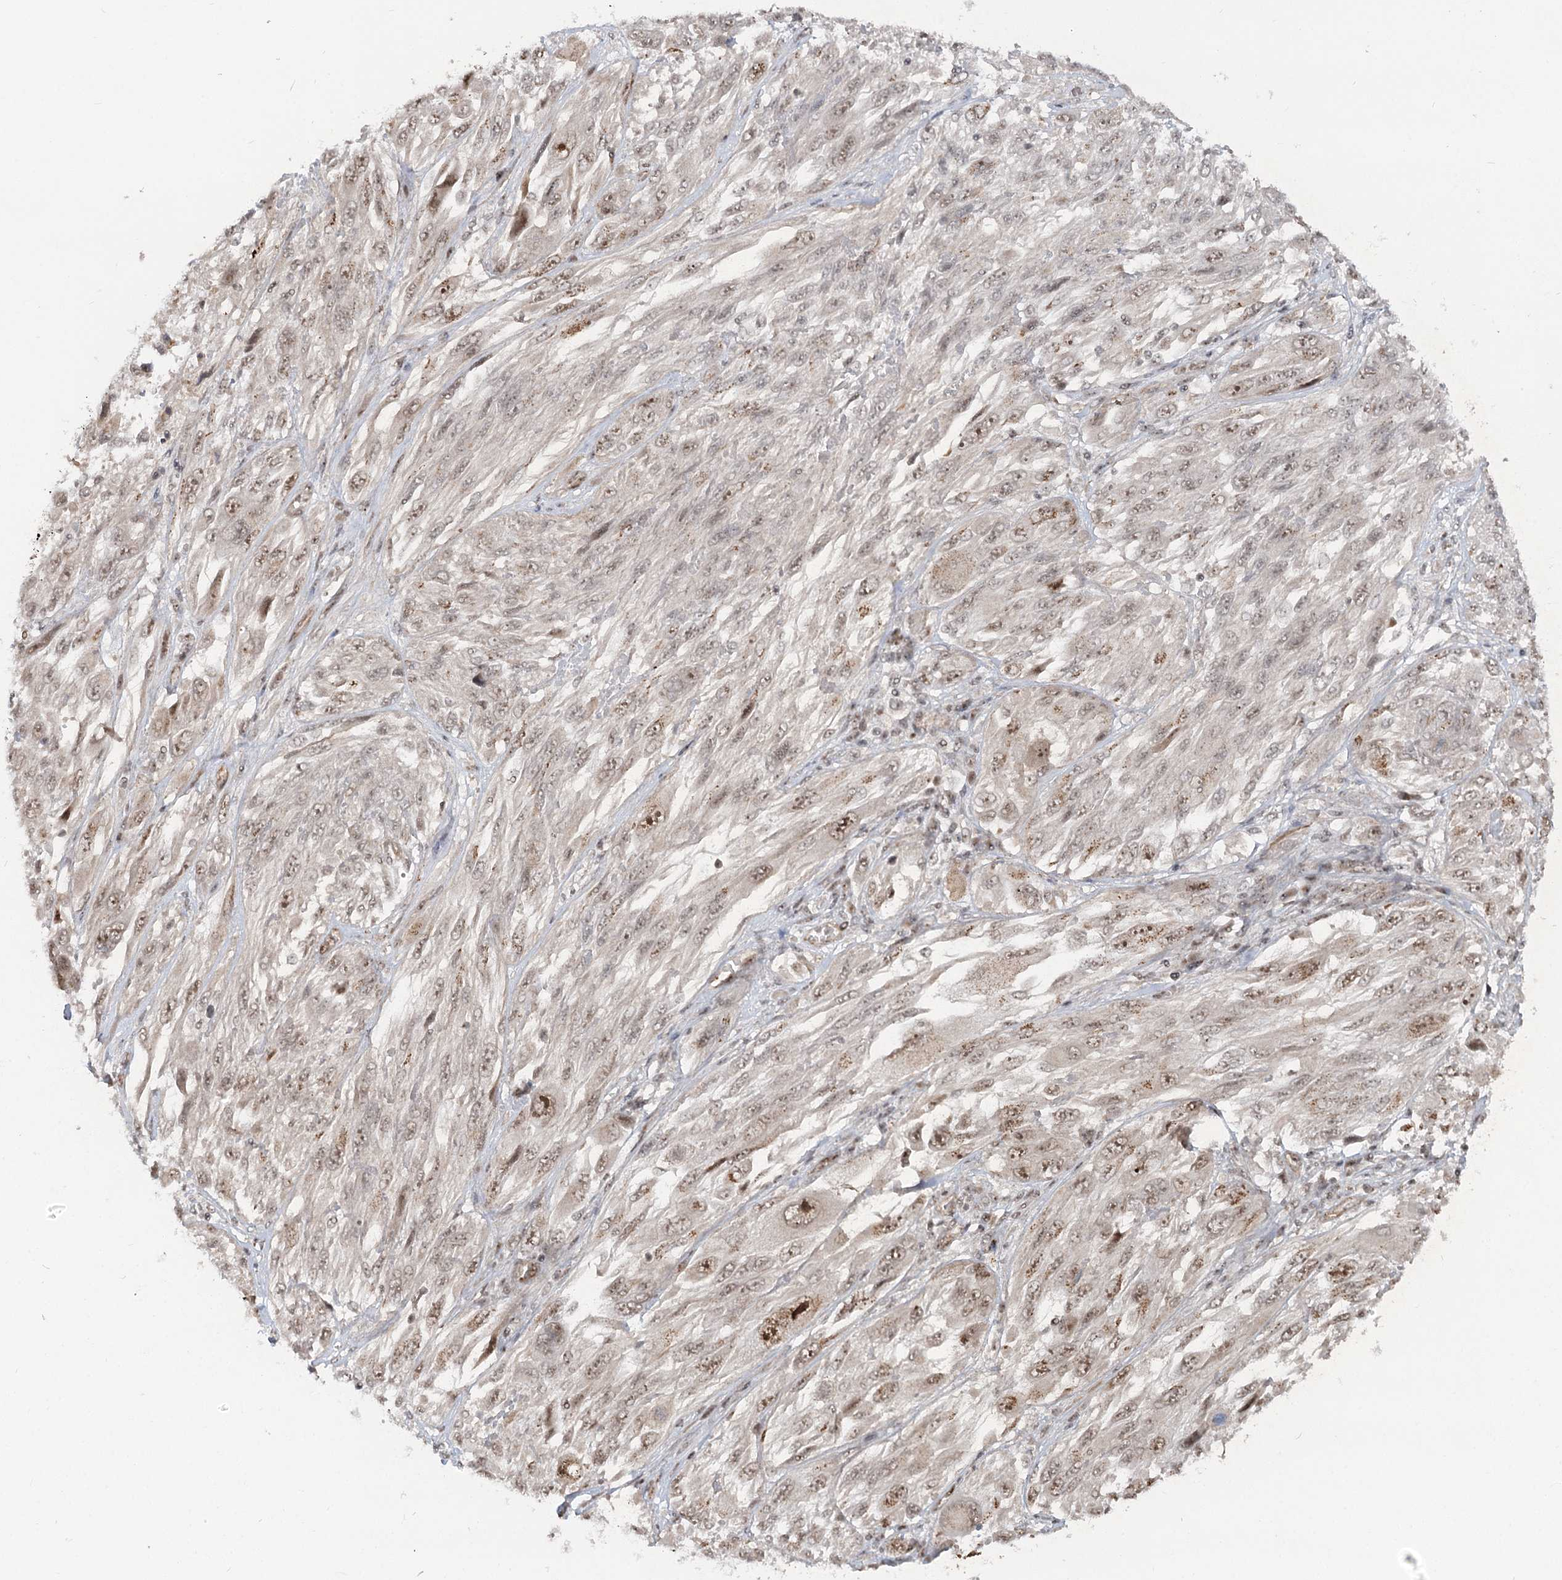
{"staining": {"intensity": "moderate", "quantity": ">75%", "location": "nuclear"}, "tissue": "melanoma", "cell_type": "Tumor cells", "image_type": "cancer", "snomed": [{"axis": "morphology", "description": "Malignant melanoma, NOS"}, {"axis": "topography", "description": "Skin"}], "caption": "The immunohistochemical stain highlights moderate nuclear staining in tumor cells of malignant melanoma tissue.", "gene": "GNL3L", "patient": {"sex": "female", "age": 91}}